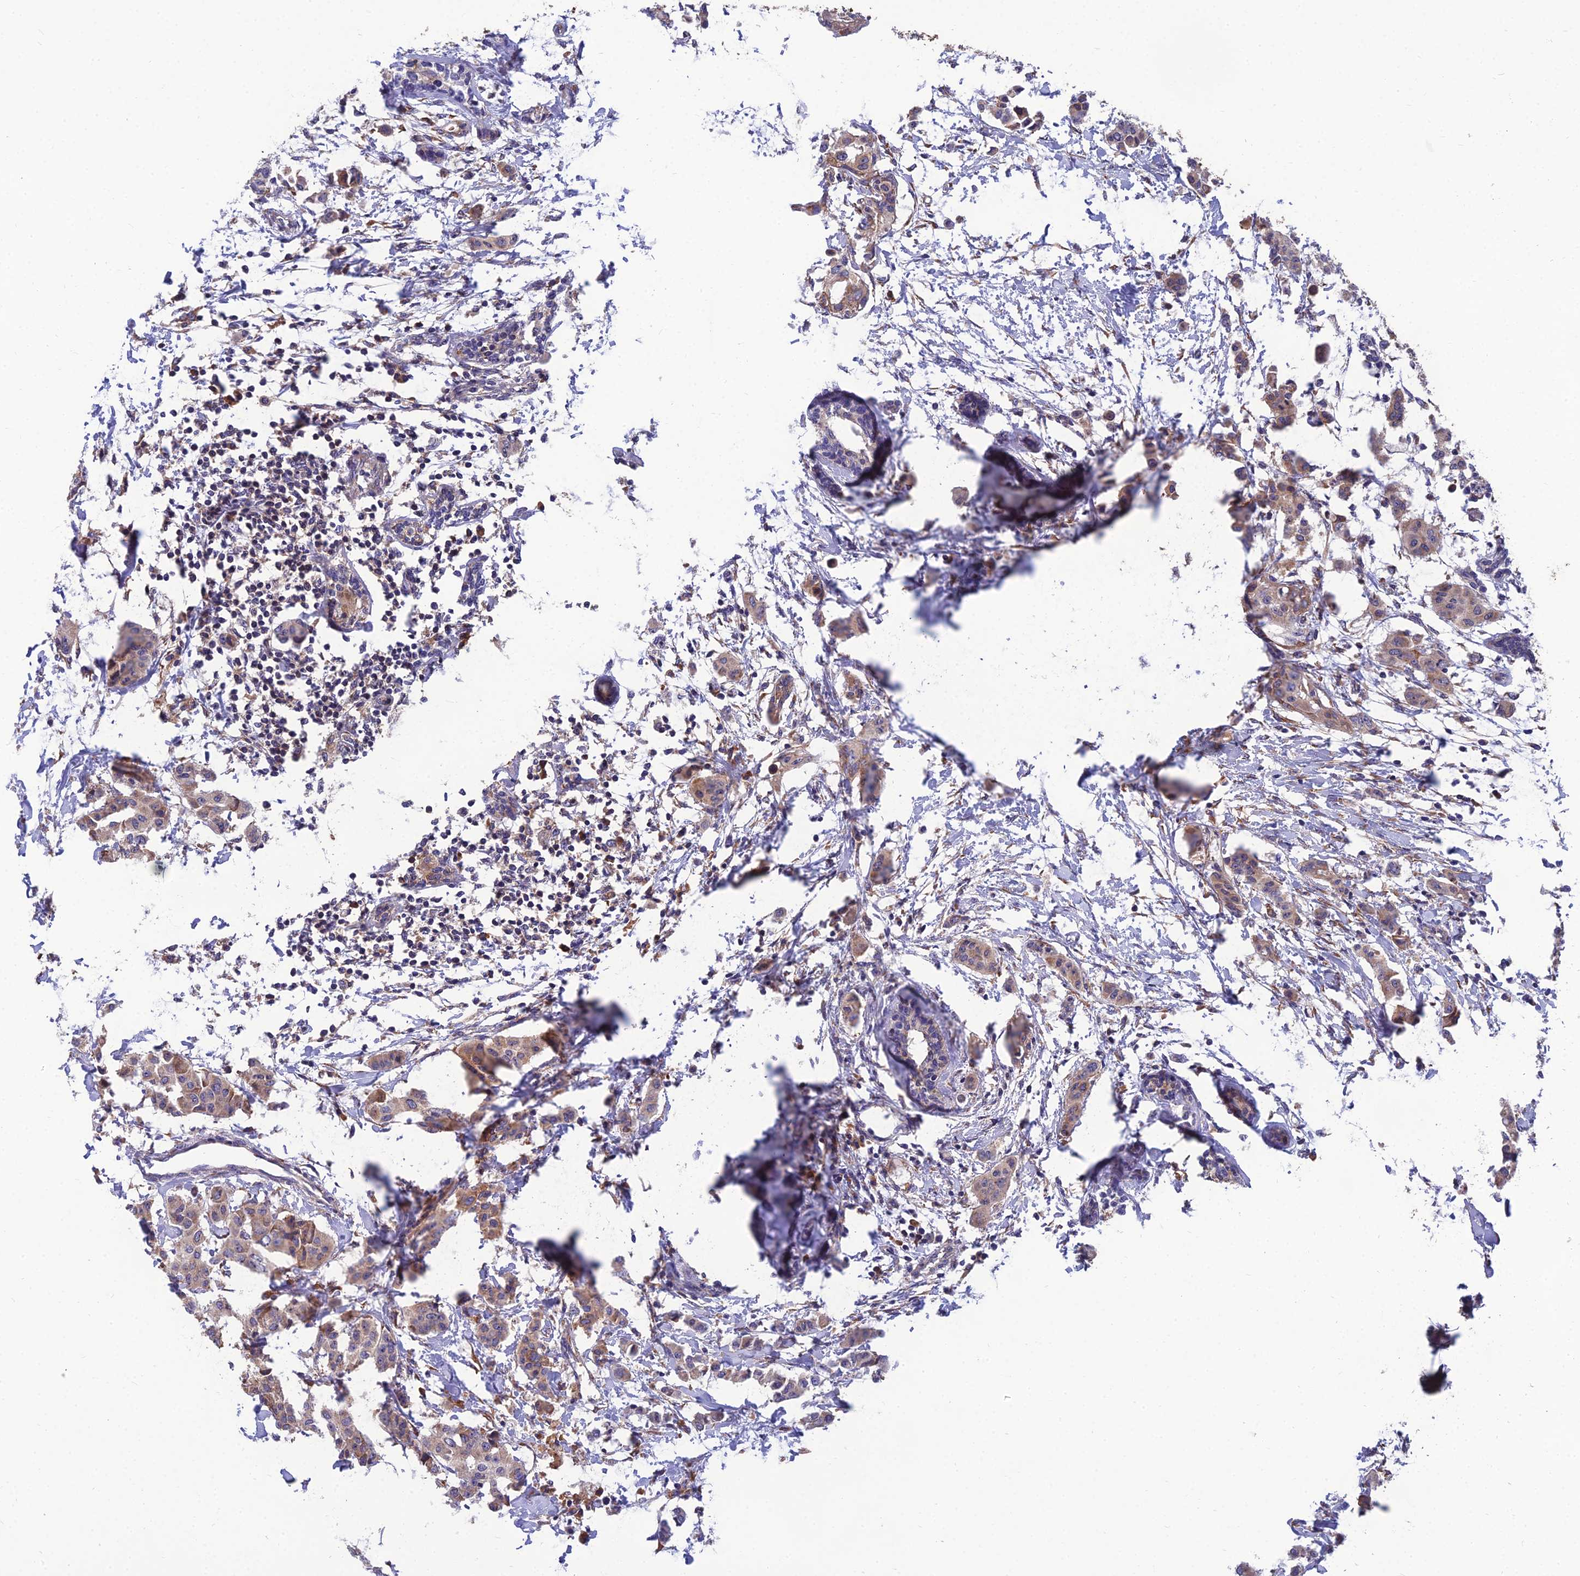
{"staining": {"intensity": "weak", "quantity": ">75%", "location": "cytoplasmic/membranous"}, "tissue": "breast cancer", "cell_type": "Tumor cells", "image_type": "cancer", "snomed": [{"axis": "morphology", "description": "Duct carcinoma"}, {"axis": "topography", "description": "Breast"}], "caption": "The immunohistochemical stain labels weak cytoplasmic/membranous staining in tumor cells of intraductal carcinoma (breast) tissue.", "gene": "UMAD1", "patient": {"sex": "female", "age": 40}}